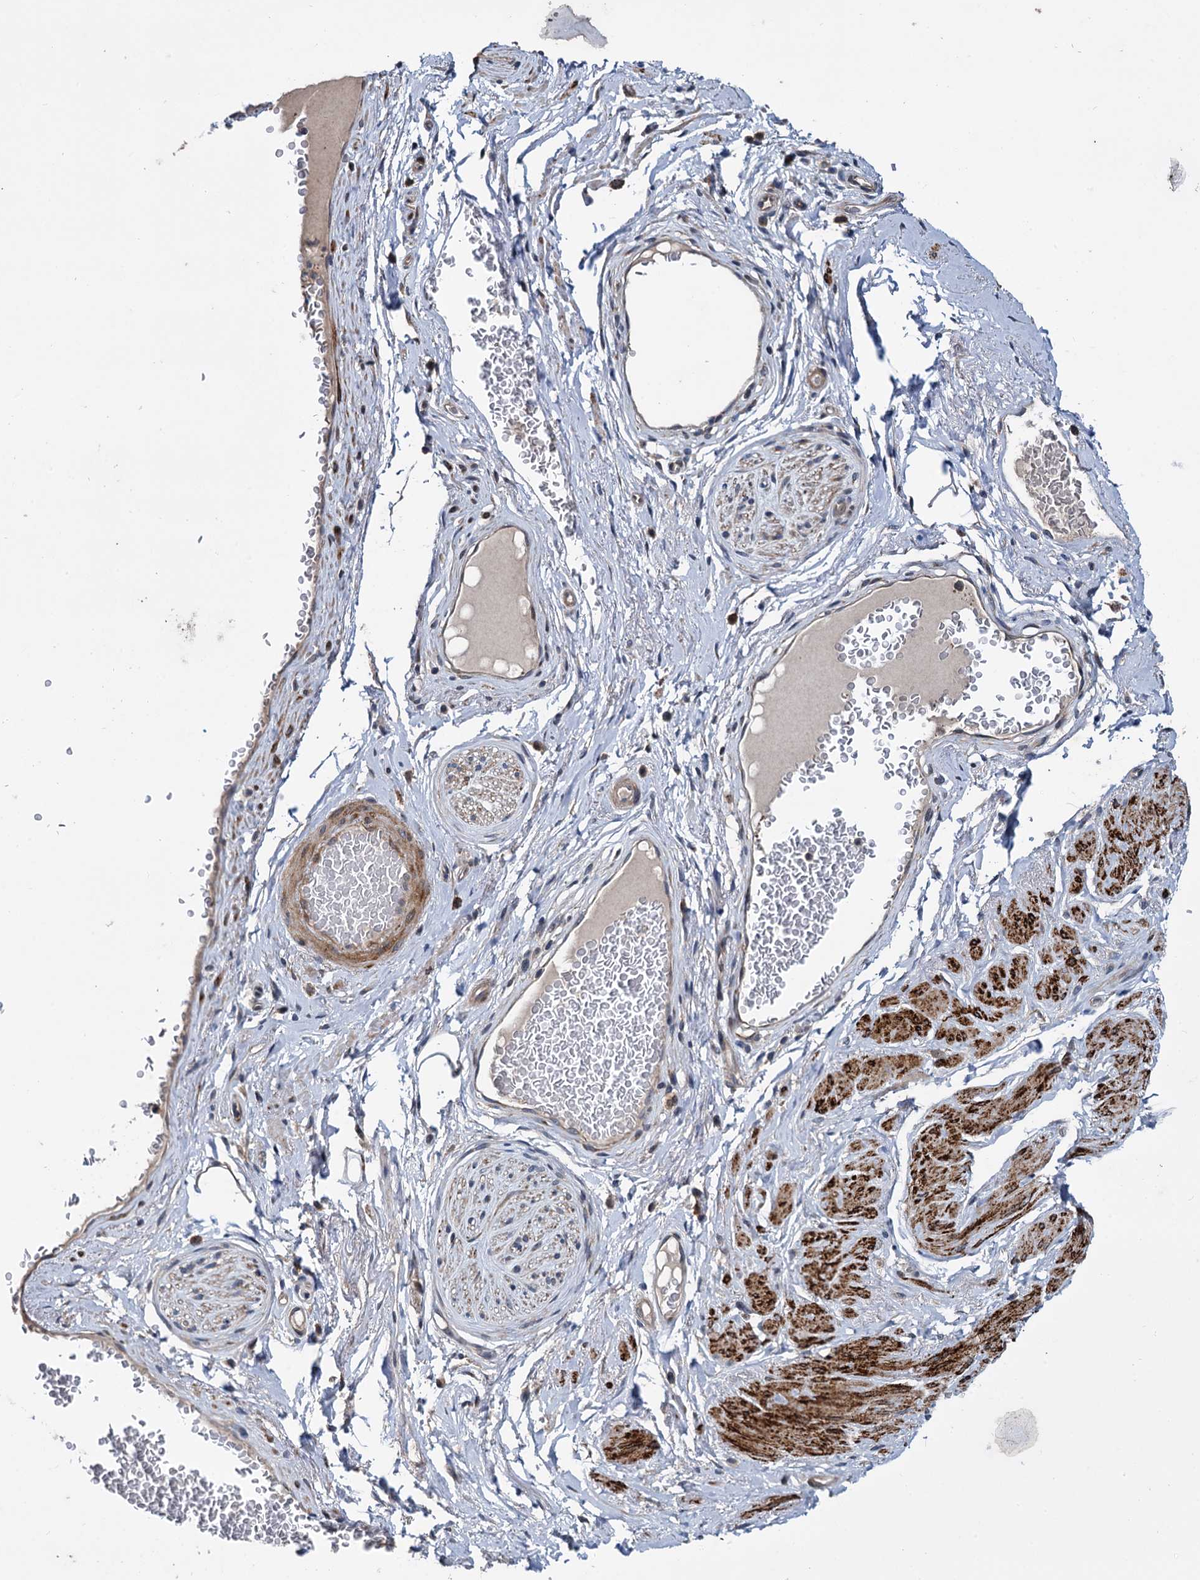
{"staining": {"intensity": "weak", "quantity": "<25%", "location": "cytoplasmic/membranous"}, "tissue": "adipose tissue", "cell_type": "Adipocytes", "image_type": "normal", "snomed": [{"axis": "morphology", "description": "Normal tissue, NOS"}, {"axis": "morphology", "description": "Adenocarcinoma, NOS"}, {"axis": "topography", "description": "Rectum"}, {"axis": "topography", "description": "Vagina"}, {"axis": "topography", "description": "Peripheral nerve tissue"}], "caption": "Human adipose tissue stained for a protein using immunohistochemistry (IHC) demonstrates no staining in adipocytes.", "gene": "ARHGAP42", "patient": {"sex": "female", "age": 71}}